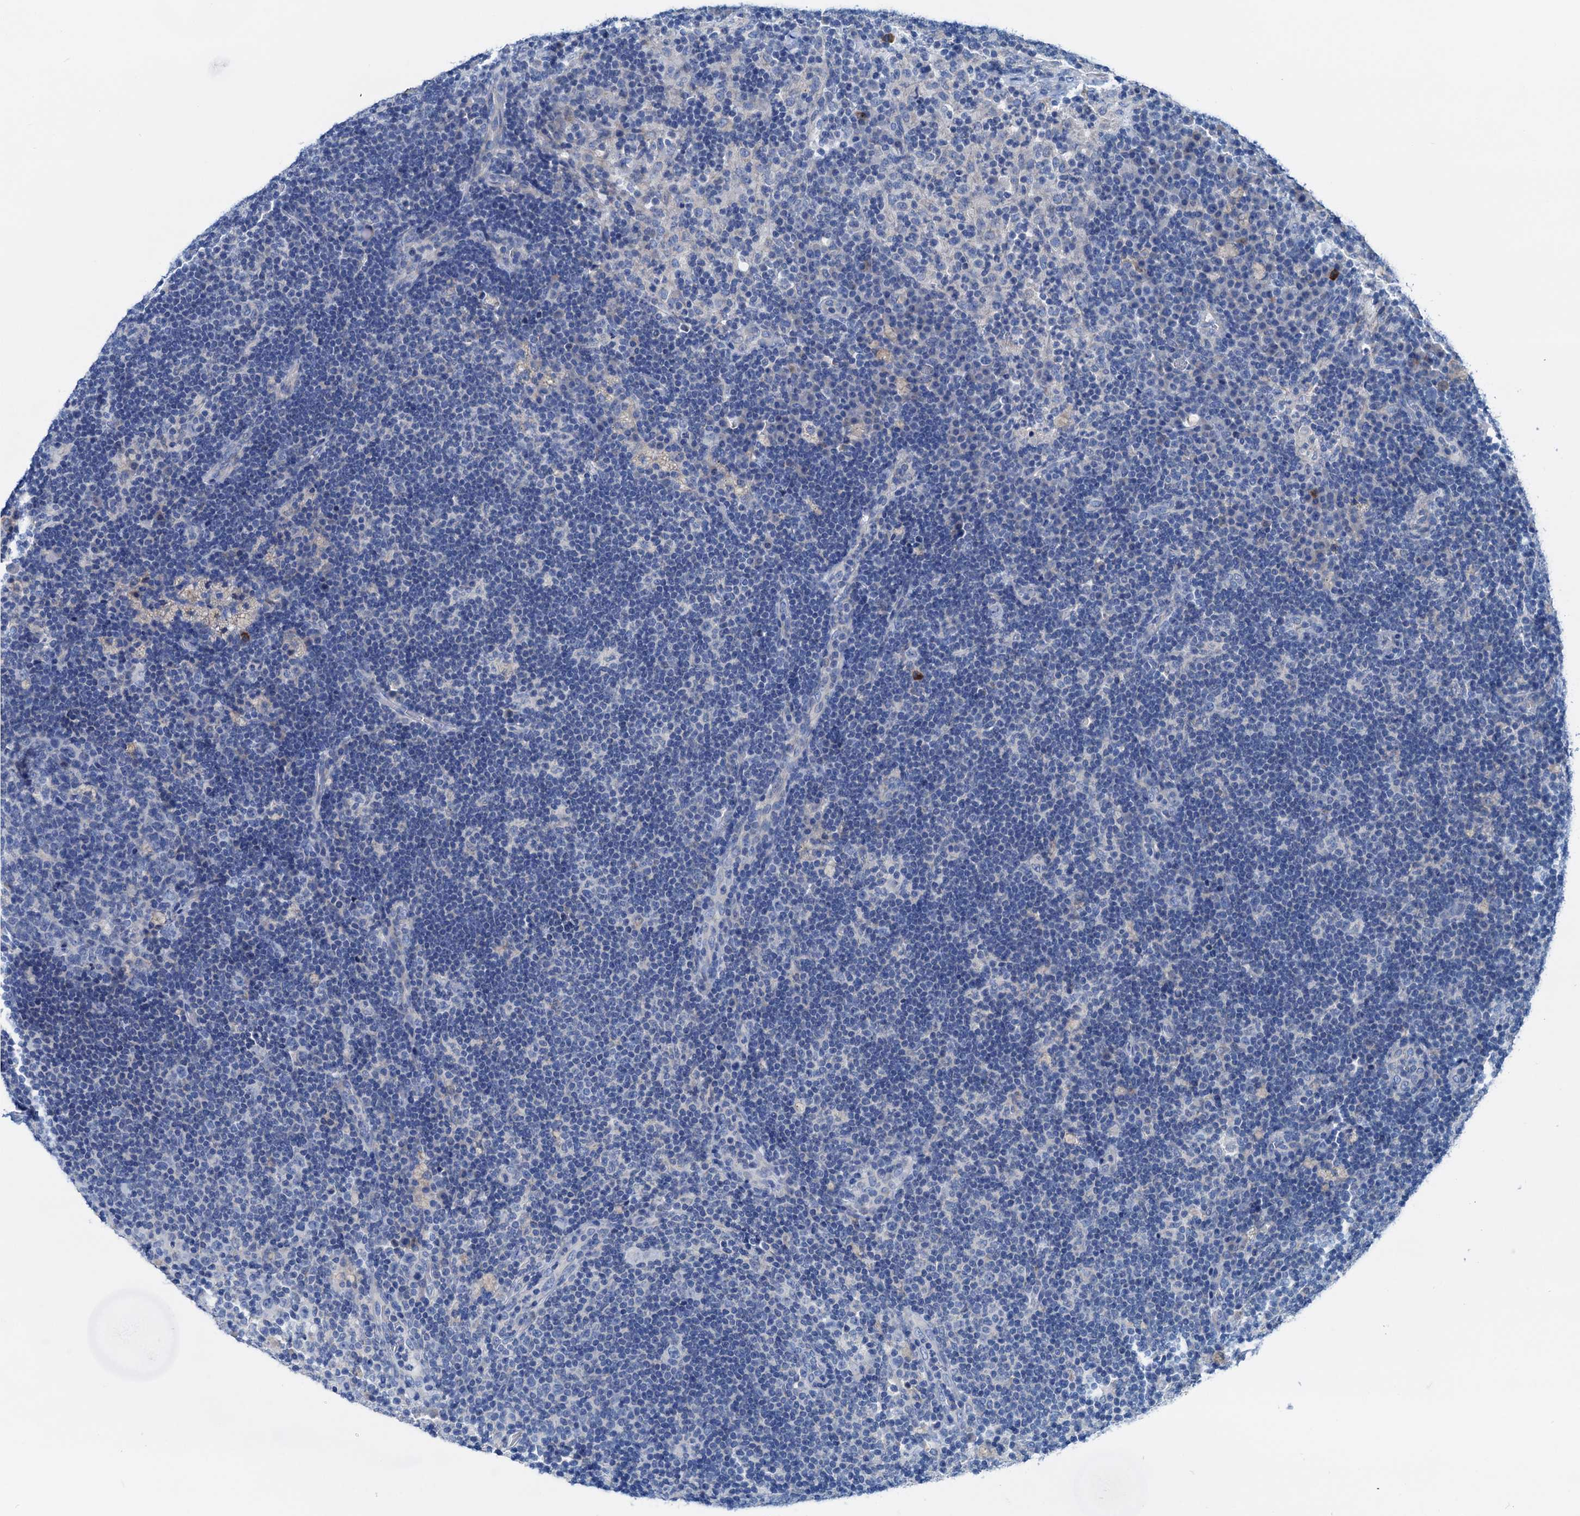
{"staining": {"intensity": "negative", "quantity": "none", "location": "none"}, "tissue": "lymph node", "cell_type": "Germinal center cells", "image_type": "normal", "snomed": [{"axis": "morphology", "description": "Normal tissue, NOS"}, {"axis": "topography", "description": "Lymph node"}], "caption": "DAB (3,3'-diaminobenzidine) immunohistochemical staining of normal human lymph node demonstrates no significant staining in germinal center cells.", "gene": "KNDC1", "patient": {"sex": "female", "age": 70}}